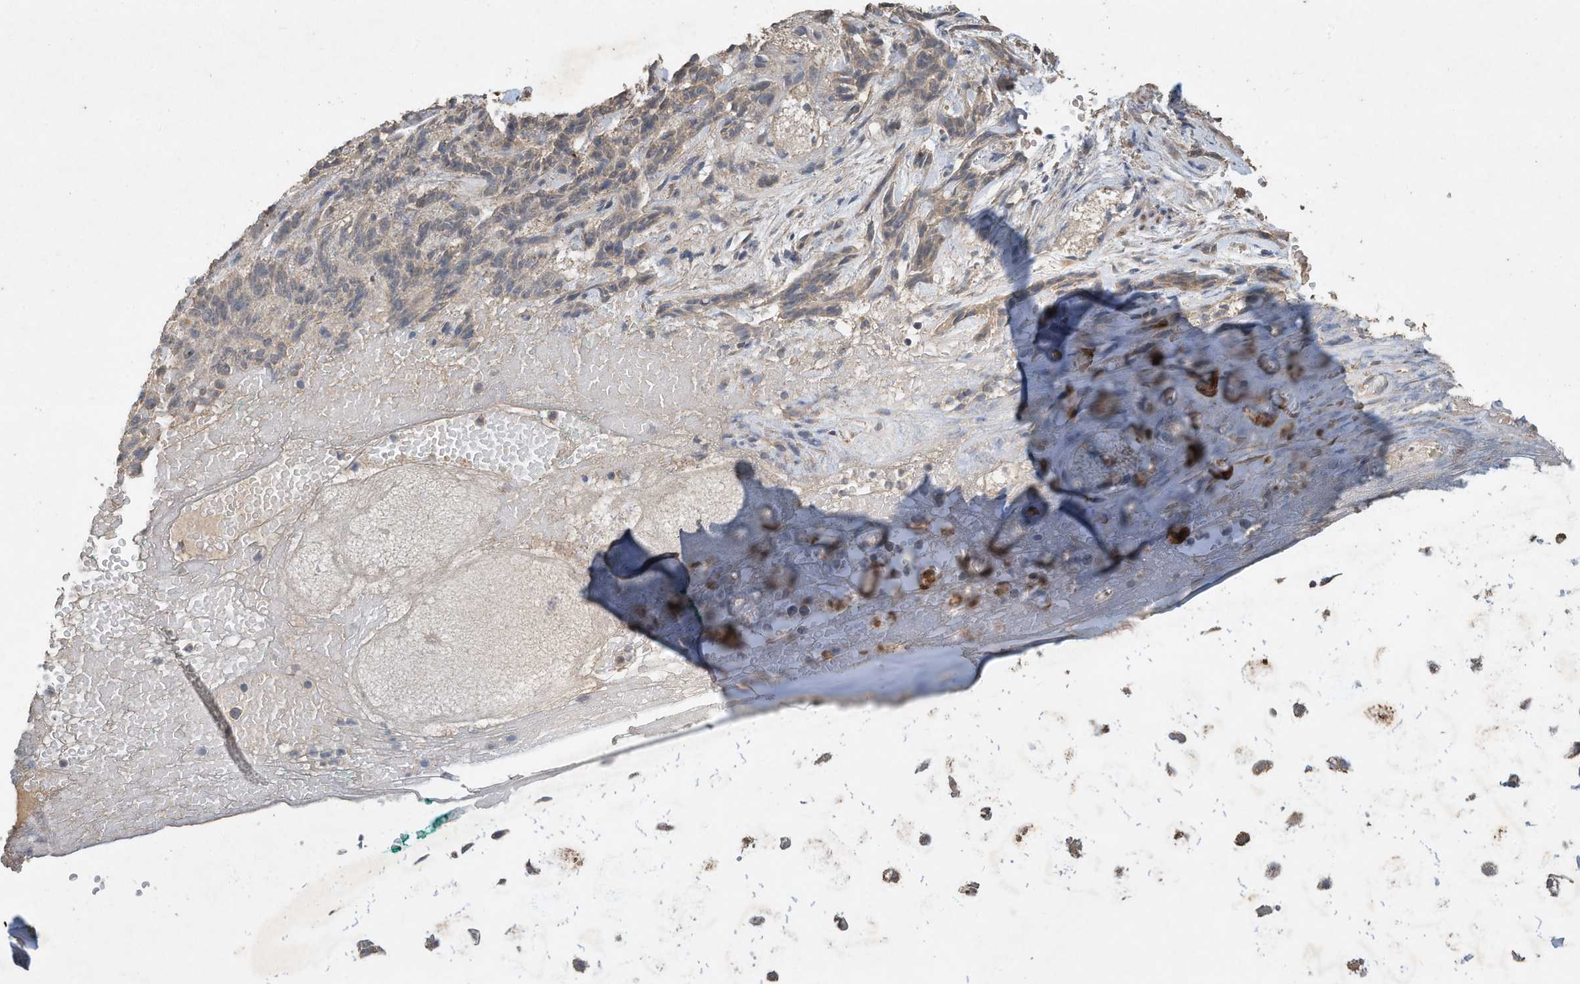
{"staining": {"intensity": "weak", "quantity": ">75%", "location": "cytoplasmic/membranous"}, "tissue": "adipose tissue", "cell_type": "Adipocytes", "image_type": "normal", "snomed": [{"axis": "morphology", "description": "Normal tissue, NOS"}, {"axis": "morphology", "description": "Basal cell carcinoma"}, {"axis": "topography", "description": "Cartilage tissue"}, {"axis": "topography", "description": "Nasopharynx"}, {"axis": "topography", "description": "Oral tissue"}], "caption": "Immunohistochemistry (IHC) of normal adipose tissue demonstrates low levels of weak cytoplasmic/membranous positivity in about >75% of adipocytes.", "gene": "CAPN13", "patient": {"sex": "female", "age": 77}}